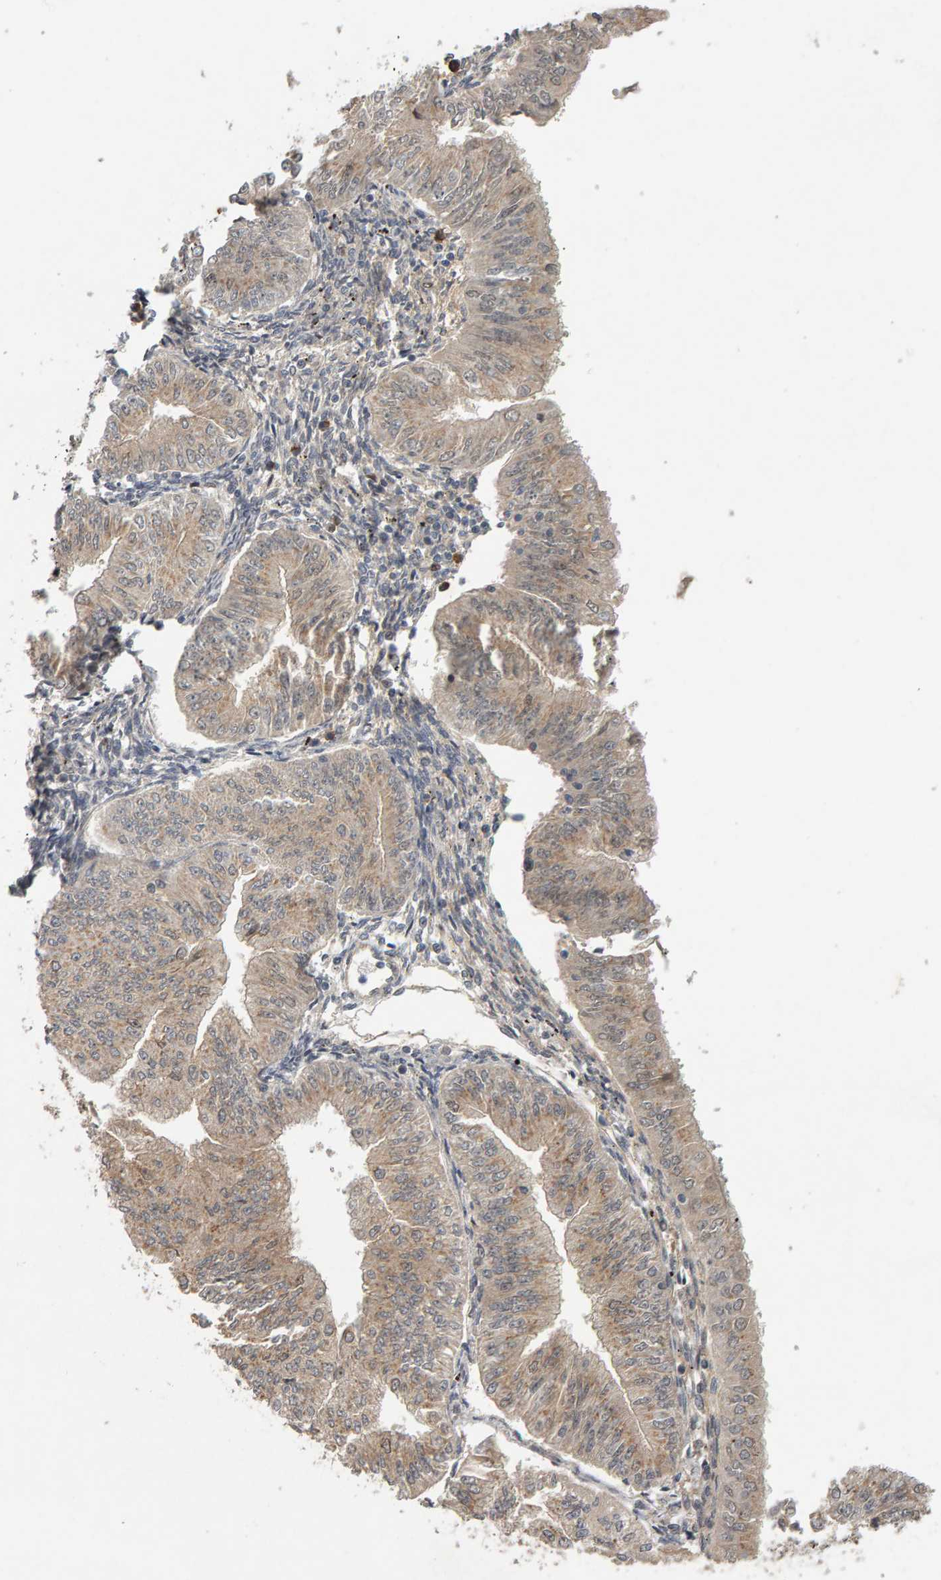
{"staining": {"intensity": "weak", "quantity": "25%-75%", "location": "cytoplasmic/membranous"}, "tissue": "endometrial cancer", "cell_type": "Tumor cells", "image_type": "cancer", "snomed": [{"axis": "morphology", "description": "Normal tissue, NOS"}, {"axis": "morphology", "description": "Adenocarcinoma, NOS"}, {"axis": "topography", "description": "Endometrium"}], "caption": "IHC staining of adenocarcinoma (endometrial), which reveals low levels of weak cytoplasmic/membranous positivity in approximately 25%-75% of tumor cells indicating weak cytoplasmic/membranous protein expression. The staining was performed using DAB (brown) for protein detection and nuclei were counterstained in hematoxylin (blue).", "gene": "CDCA5", "patient": {"sex": "female", "age": 53}}